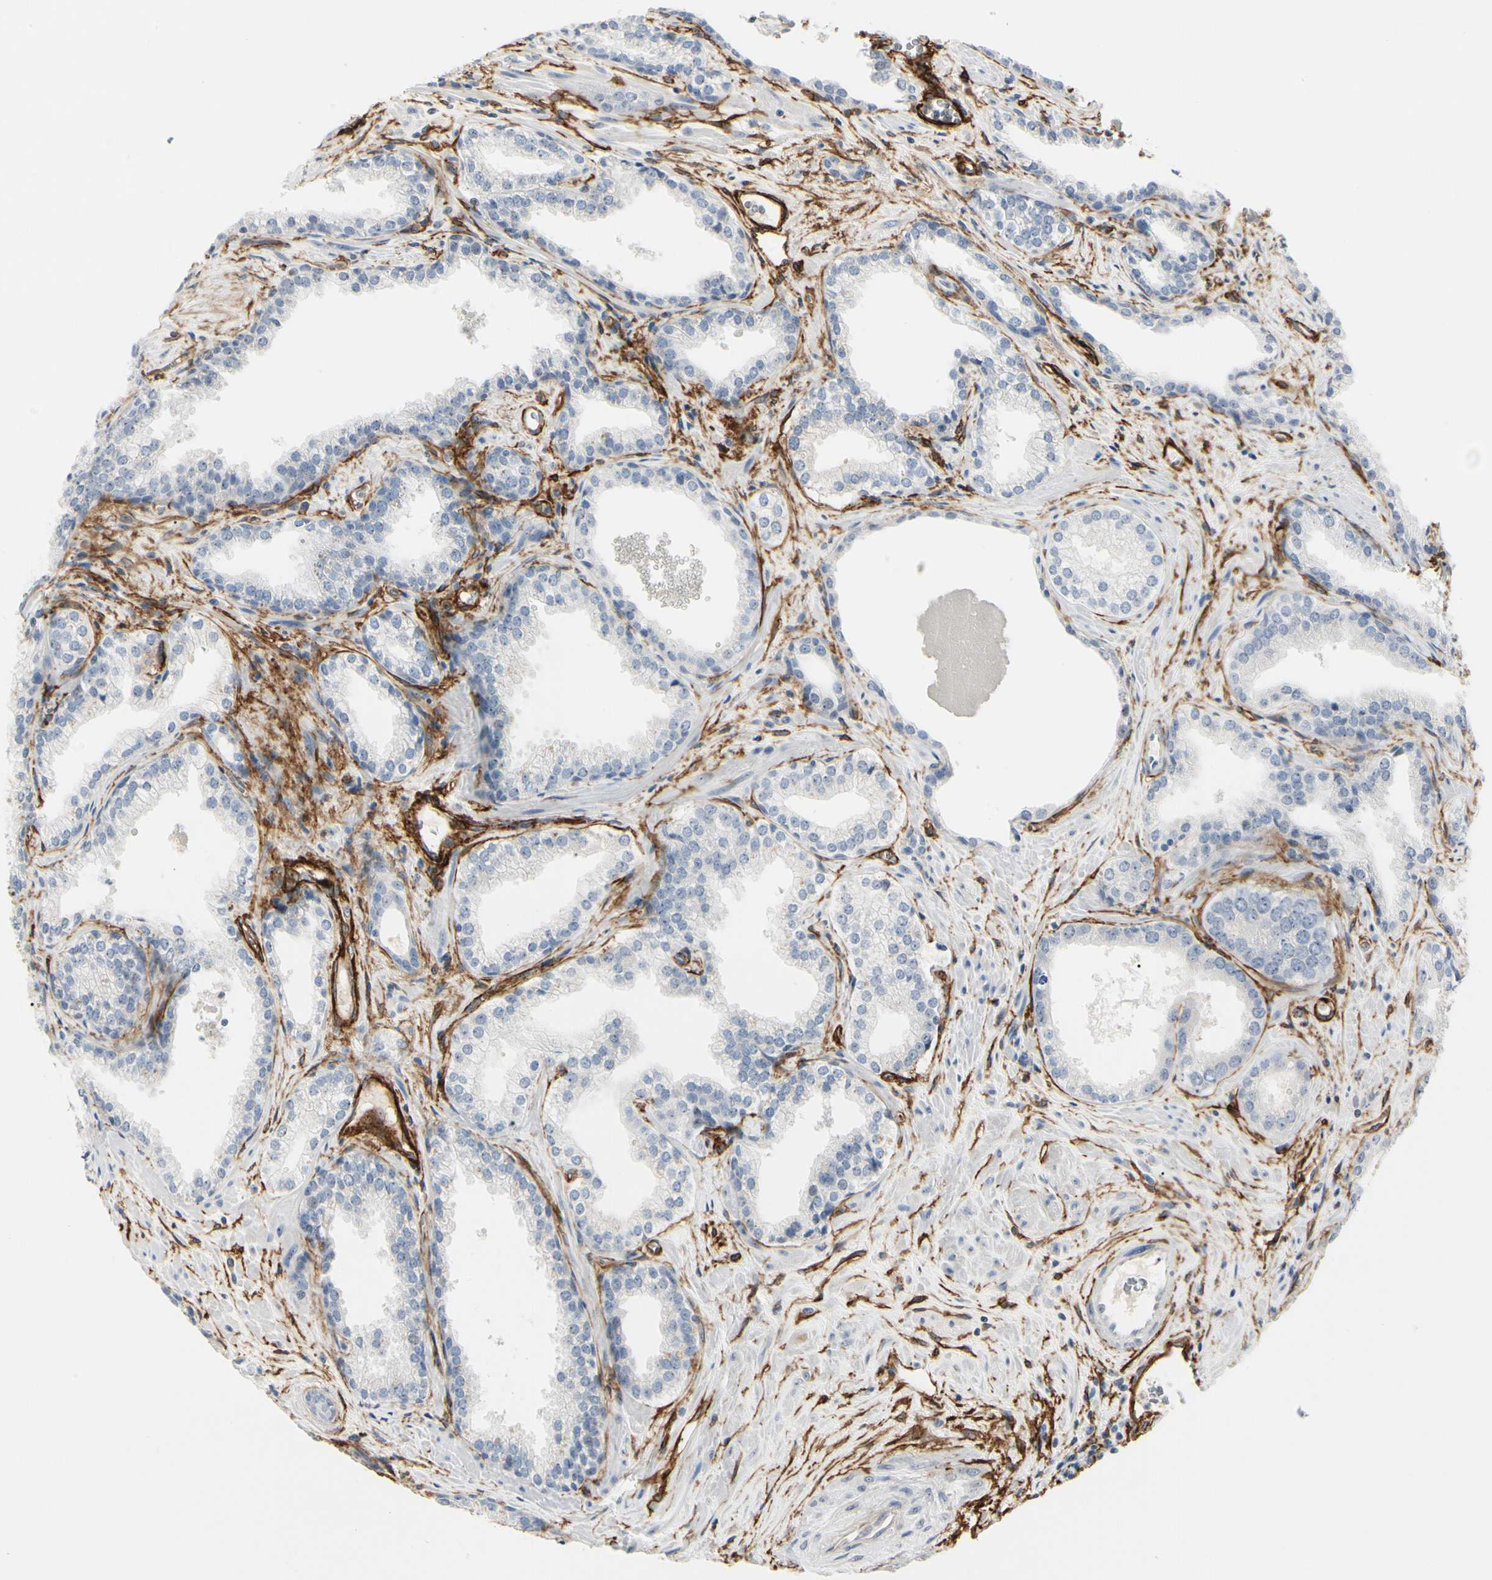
{"staining": {"intensity": "negative", "quantity": "none", "location": "none"}, "tissue": "prostate cancer", "cell_type": "Tumor cells", "image_type": "cancer", "snomed": [{"axis": "morphology", "description": "Adenocarcinoma, Low grade"}, {"axis": "topography", "description": "Prostate"}], "caption": "The histopathology image exhibits no staining of tumor cells in prostate cancer.", "gene": "GGT5", "patient": {"sex": "male", "age": 60}}